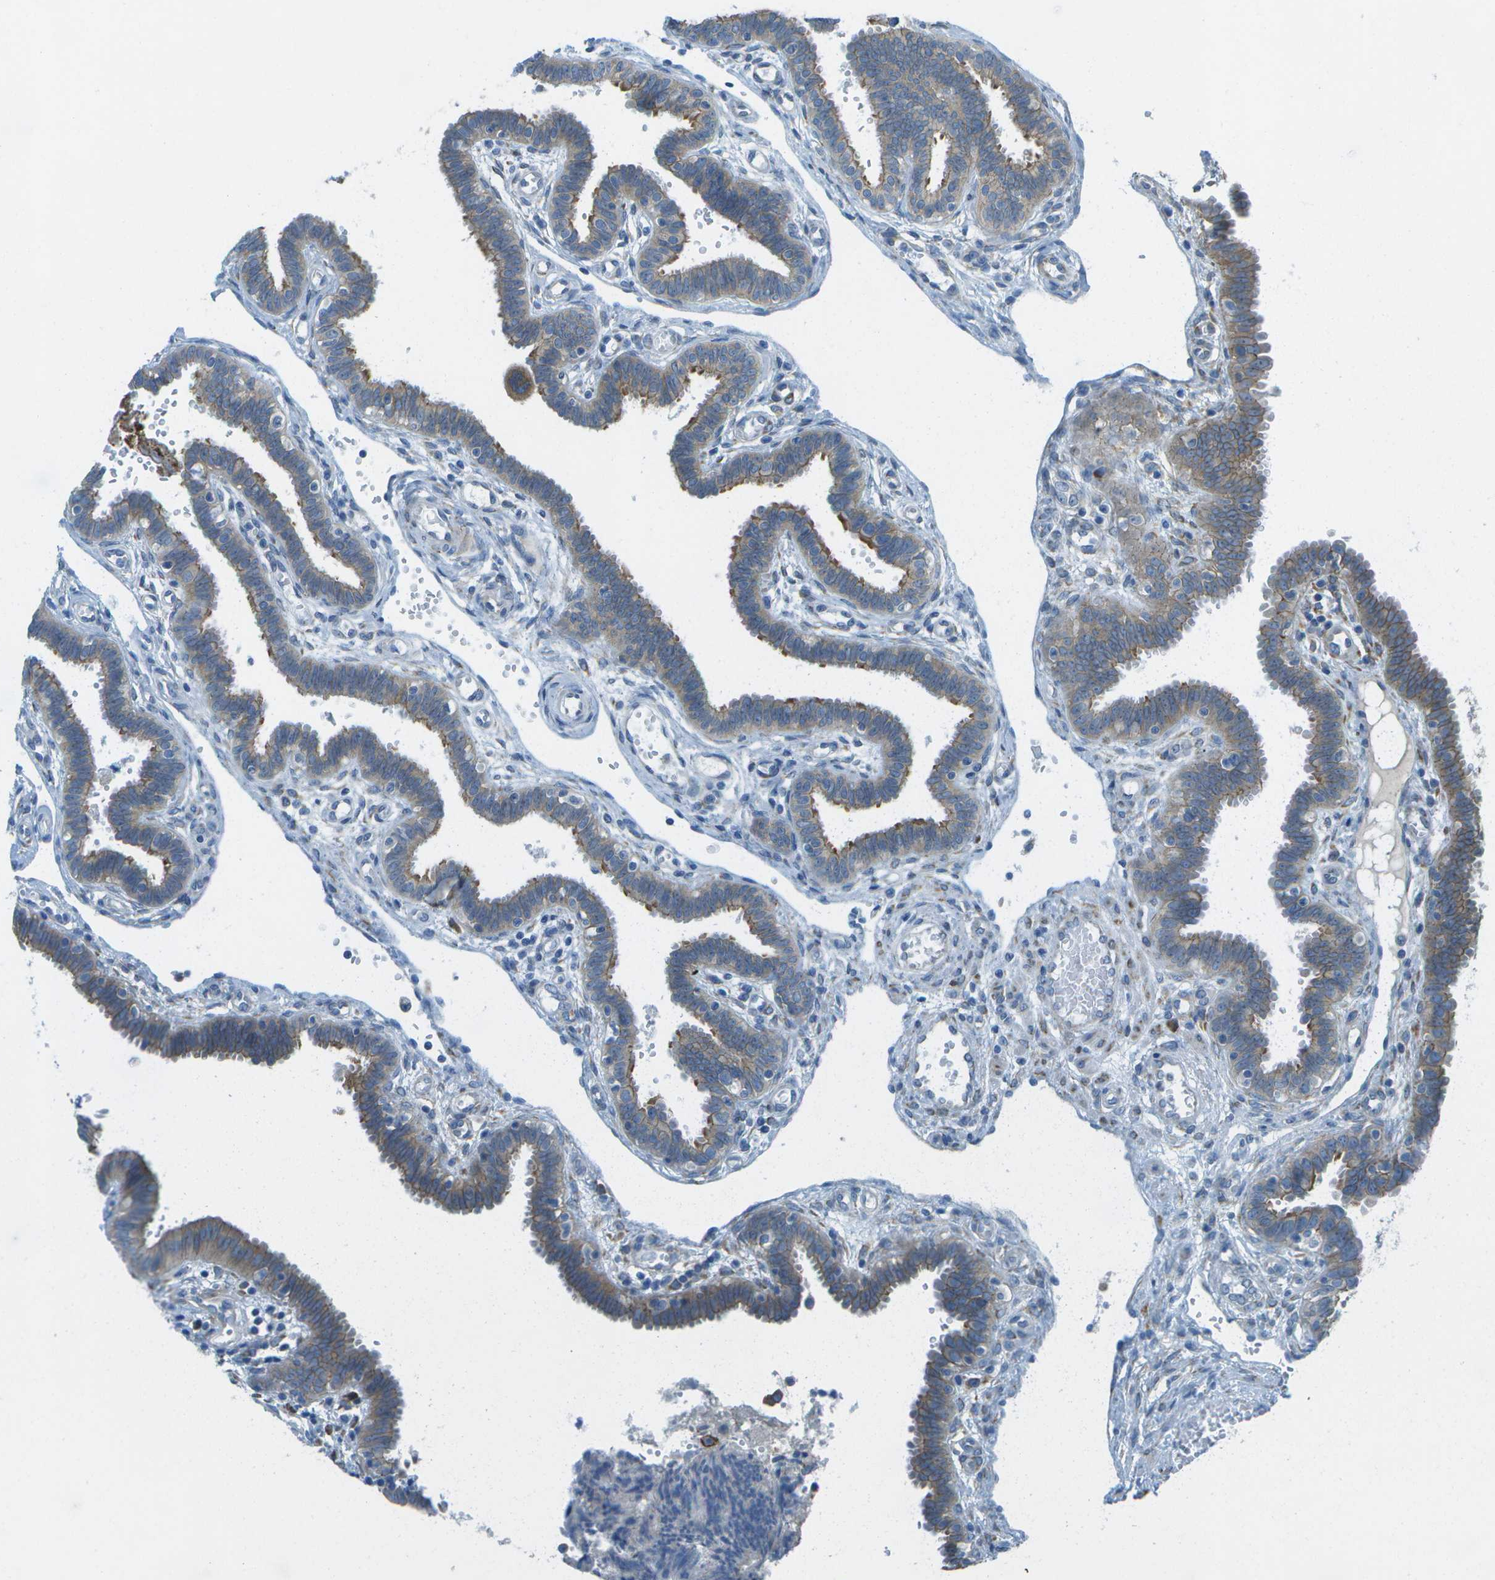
{"staining": {"intensity": "weak", "quantity": "25%-75%", "location": "cytoplasmic/membranous"}, "tissue": "fallopian tube", "cell_type": "Glandular cells", "image_type": "normal", "snomed": [{"axis": "morphology", "description": "Normal tissue, NOS"}, {"axis": "topography", "description": "Fallopian tube"}, {"axis": "topography", "description": "Placenta"}], "caption": "The photomicrograph reveals immunohistochemical staining of normal fallopian tube. There is weak cytoplasmic/membranous expression is appreciated in about 25%-75% of glandular cells. The protein is stained brown, and the nuclei are stained in blue (DAB (3,3'-diaminobenzidine) IHC with brightfield microscopy, high magnification).", "gene": "KCTD3", "patient": {"sex": "female", "age": 32}}